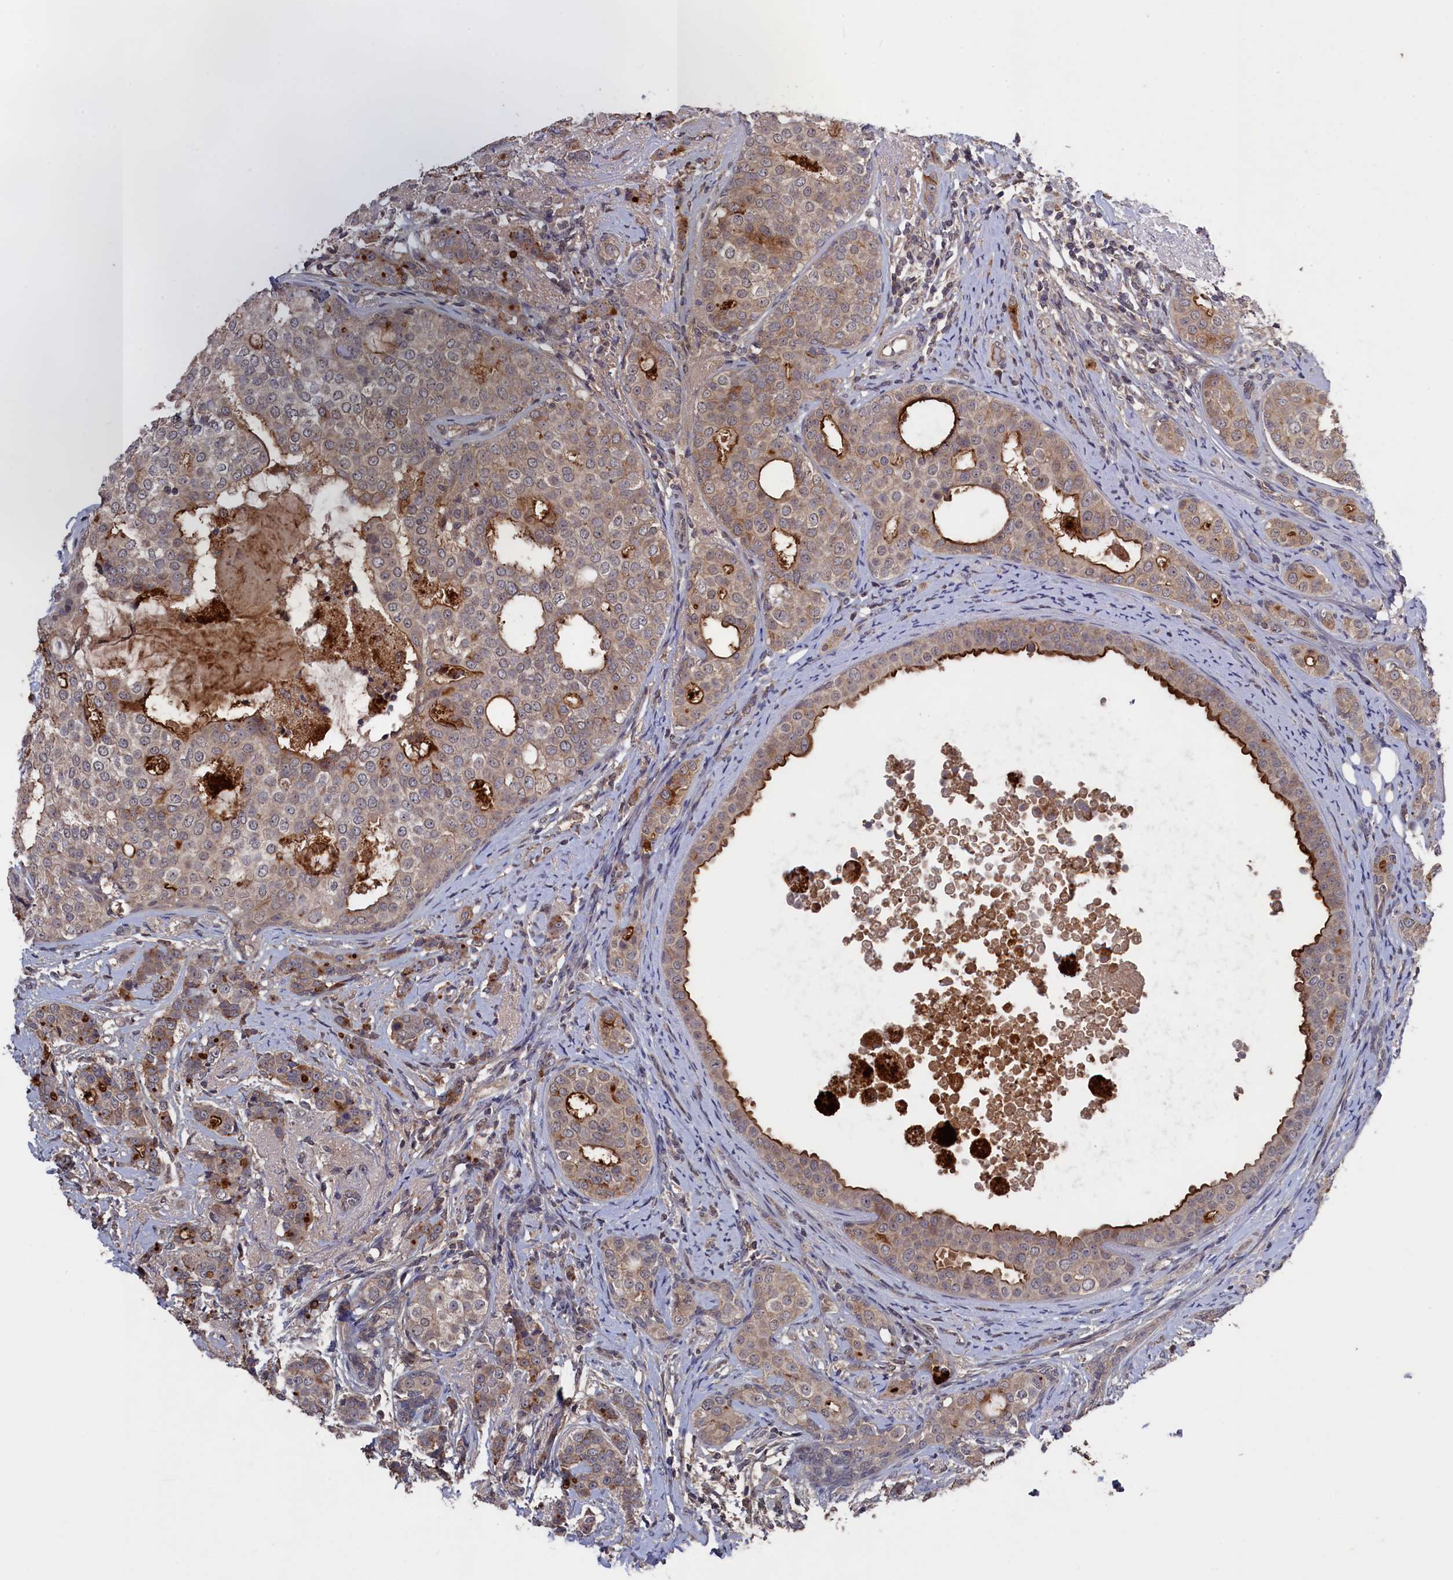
{"staining": {"intensity": "moderate", "quantity": "<25%", "location": "cytoplasmic/membranous"}, "tissue": "breast cancer", "cell_type": "Tumor cells", "image_type": "cancer", "snomed": [{"axis": "morphology", "description": "Lobular carcinoma"}, {"axis": "topography", "description": "Breast"}], "caption": "Lobular carcinoma (breast) stained with a brown dye reveals moderate cytoplasmic/membranous positive expression in about <25% of tumor cells.", "gene": "TMC5", "patient": {"sex": "female", "age": 51}}